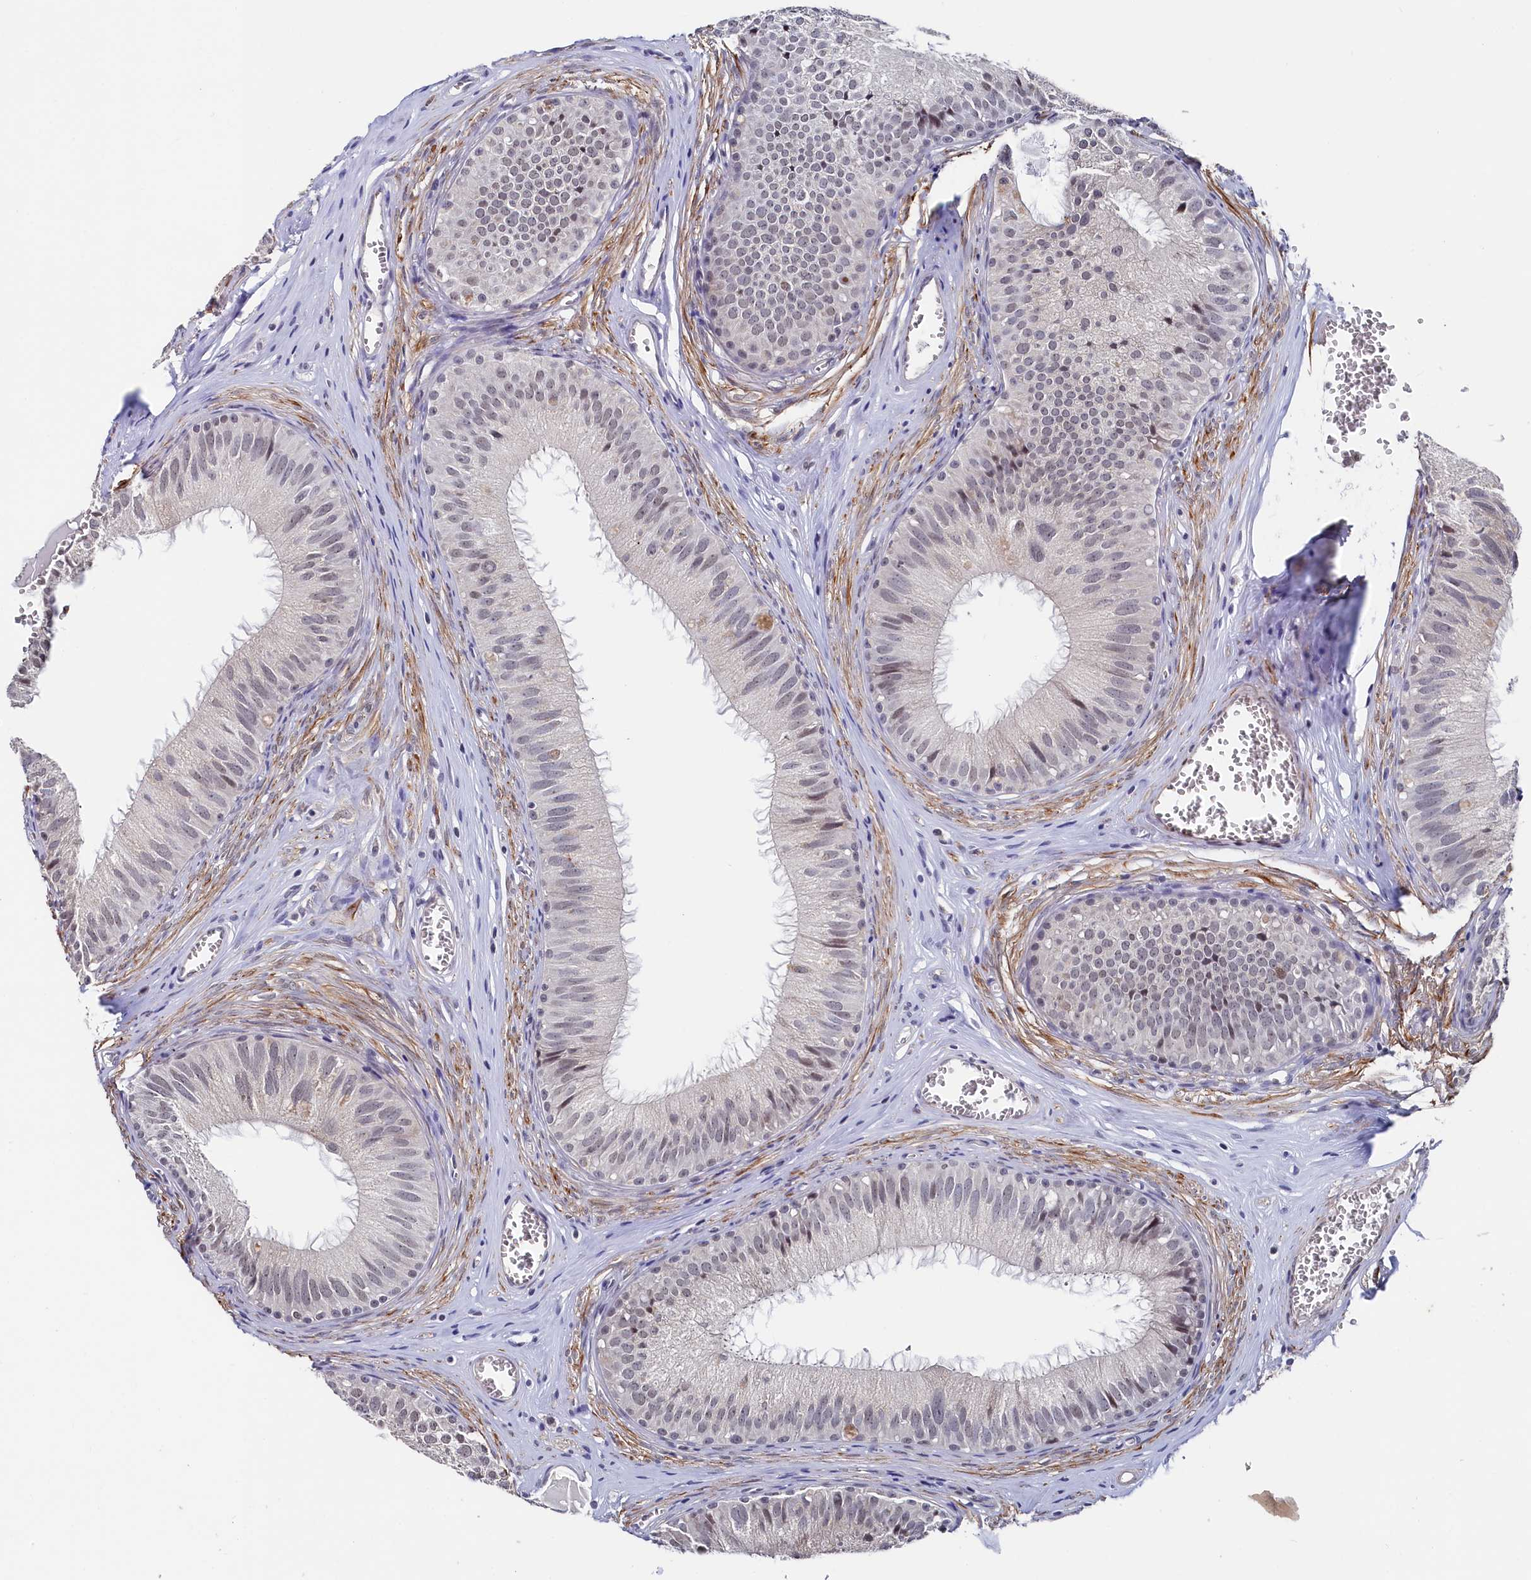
{"staining": {"intensity": "moderate", "quantity": "<25%", "location": "nuclear"}, "tissue": "epididymis", "cell_type": "Glandular cells", "image_type": "normal", "snomed": [{"axis": "morphology", "description": "Normal tissue, NOS"}, {"axis": "topography", "description": "Epididymis"}], "caption": "Glandular cells show low levels of moderate nuclear expression in about <25% of cells in normal epididymis. (IHC, brightfield microscopy, high magnification).", "gene": "TIGD4", "patient": {"sex": "male", "age": 36}}